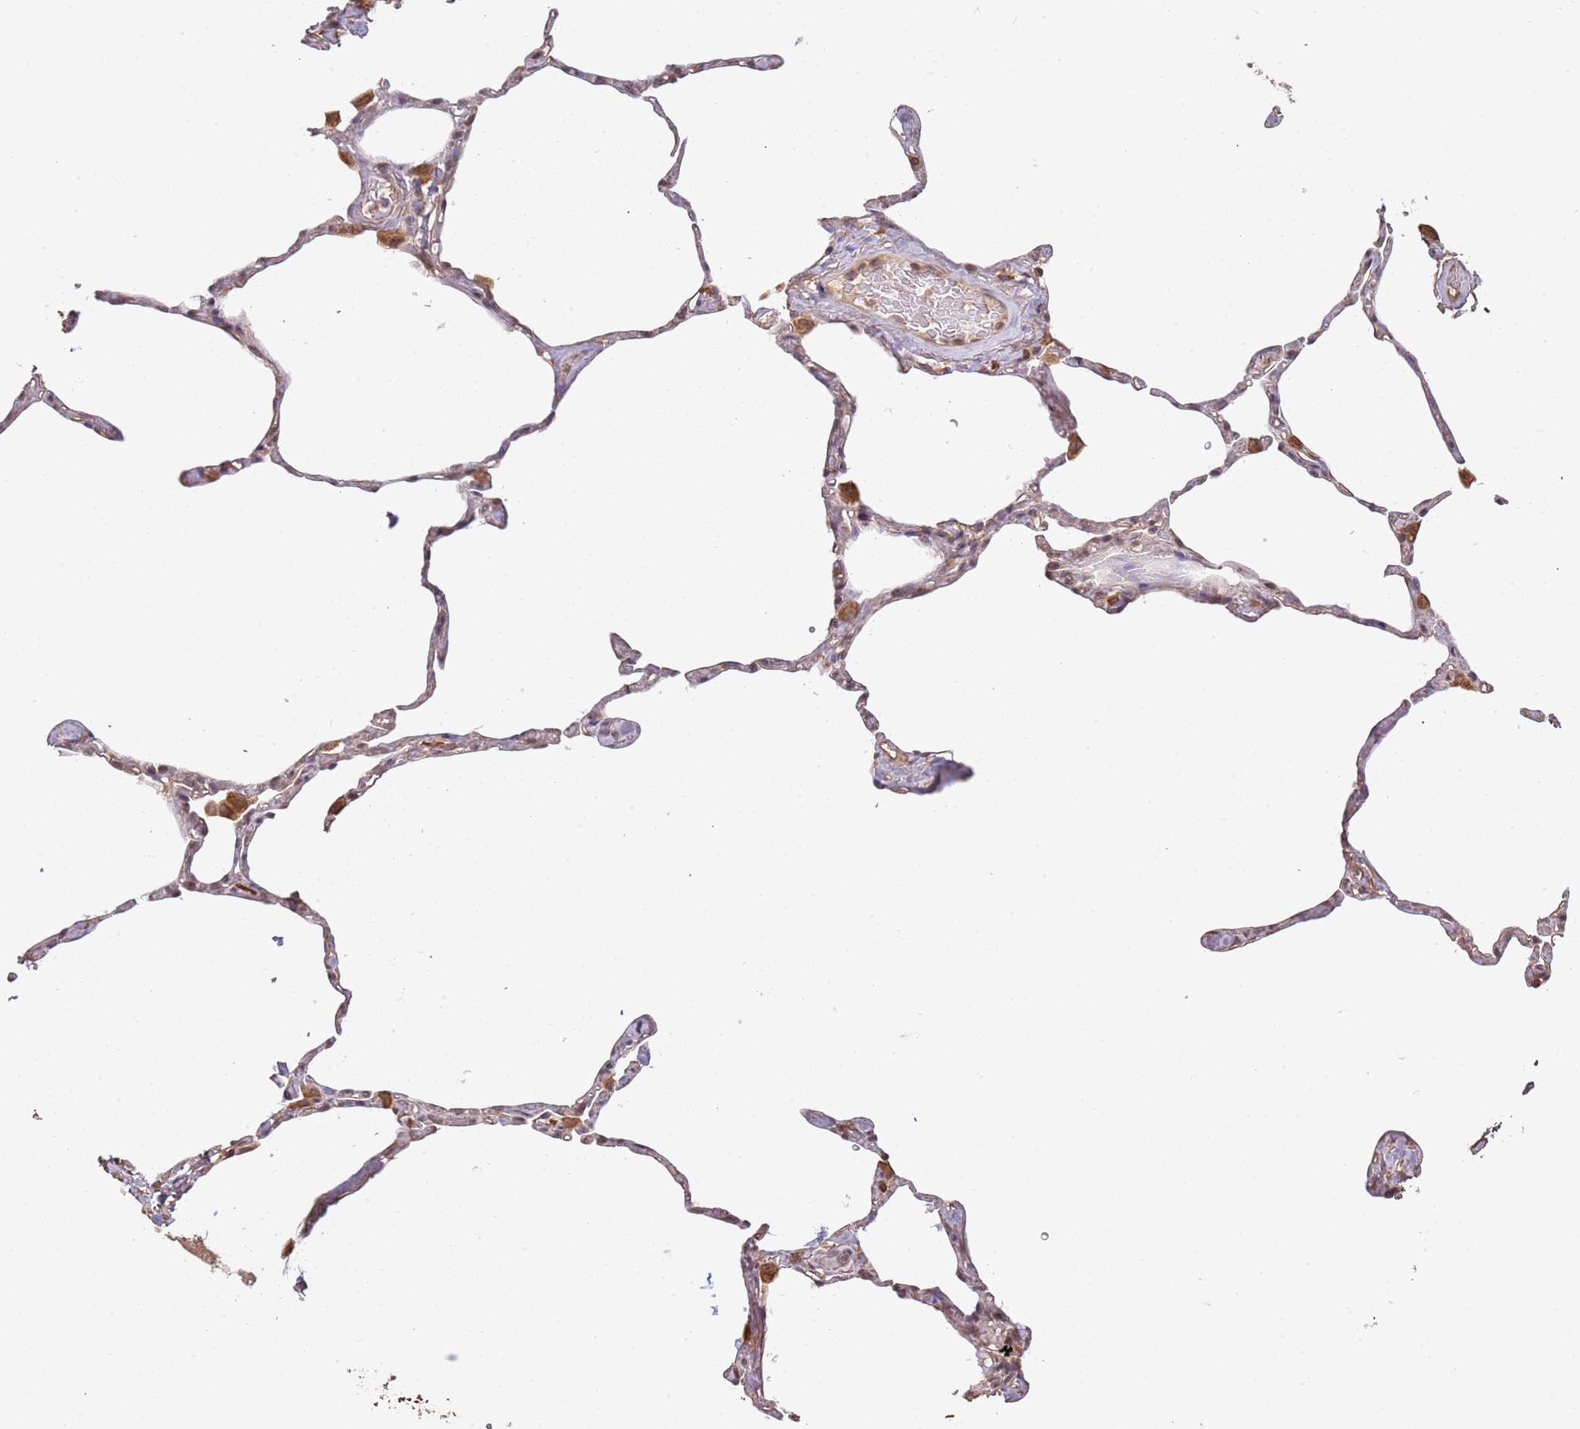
{"staining": {"intensity": "weak", "quantity": "<25%", "location": "cytoplasmic/membranous"}, "tissue": "lung", "cell_type": "Alveolar cells", "image_type": "normal", "snomed": [{"axis": "morphology", "description": "Normal tissue, NOS"}, {"axis": "topography", "description": "Lung"}], "caption": "Human lung stained for a protein using immunohistochemistry (IHC) demonstrates no expression in alveolar cells.", "gene": "SURF2", "patient": {"sex": "male", "age": 65}}